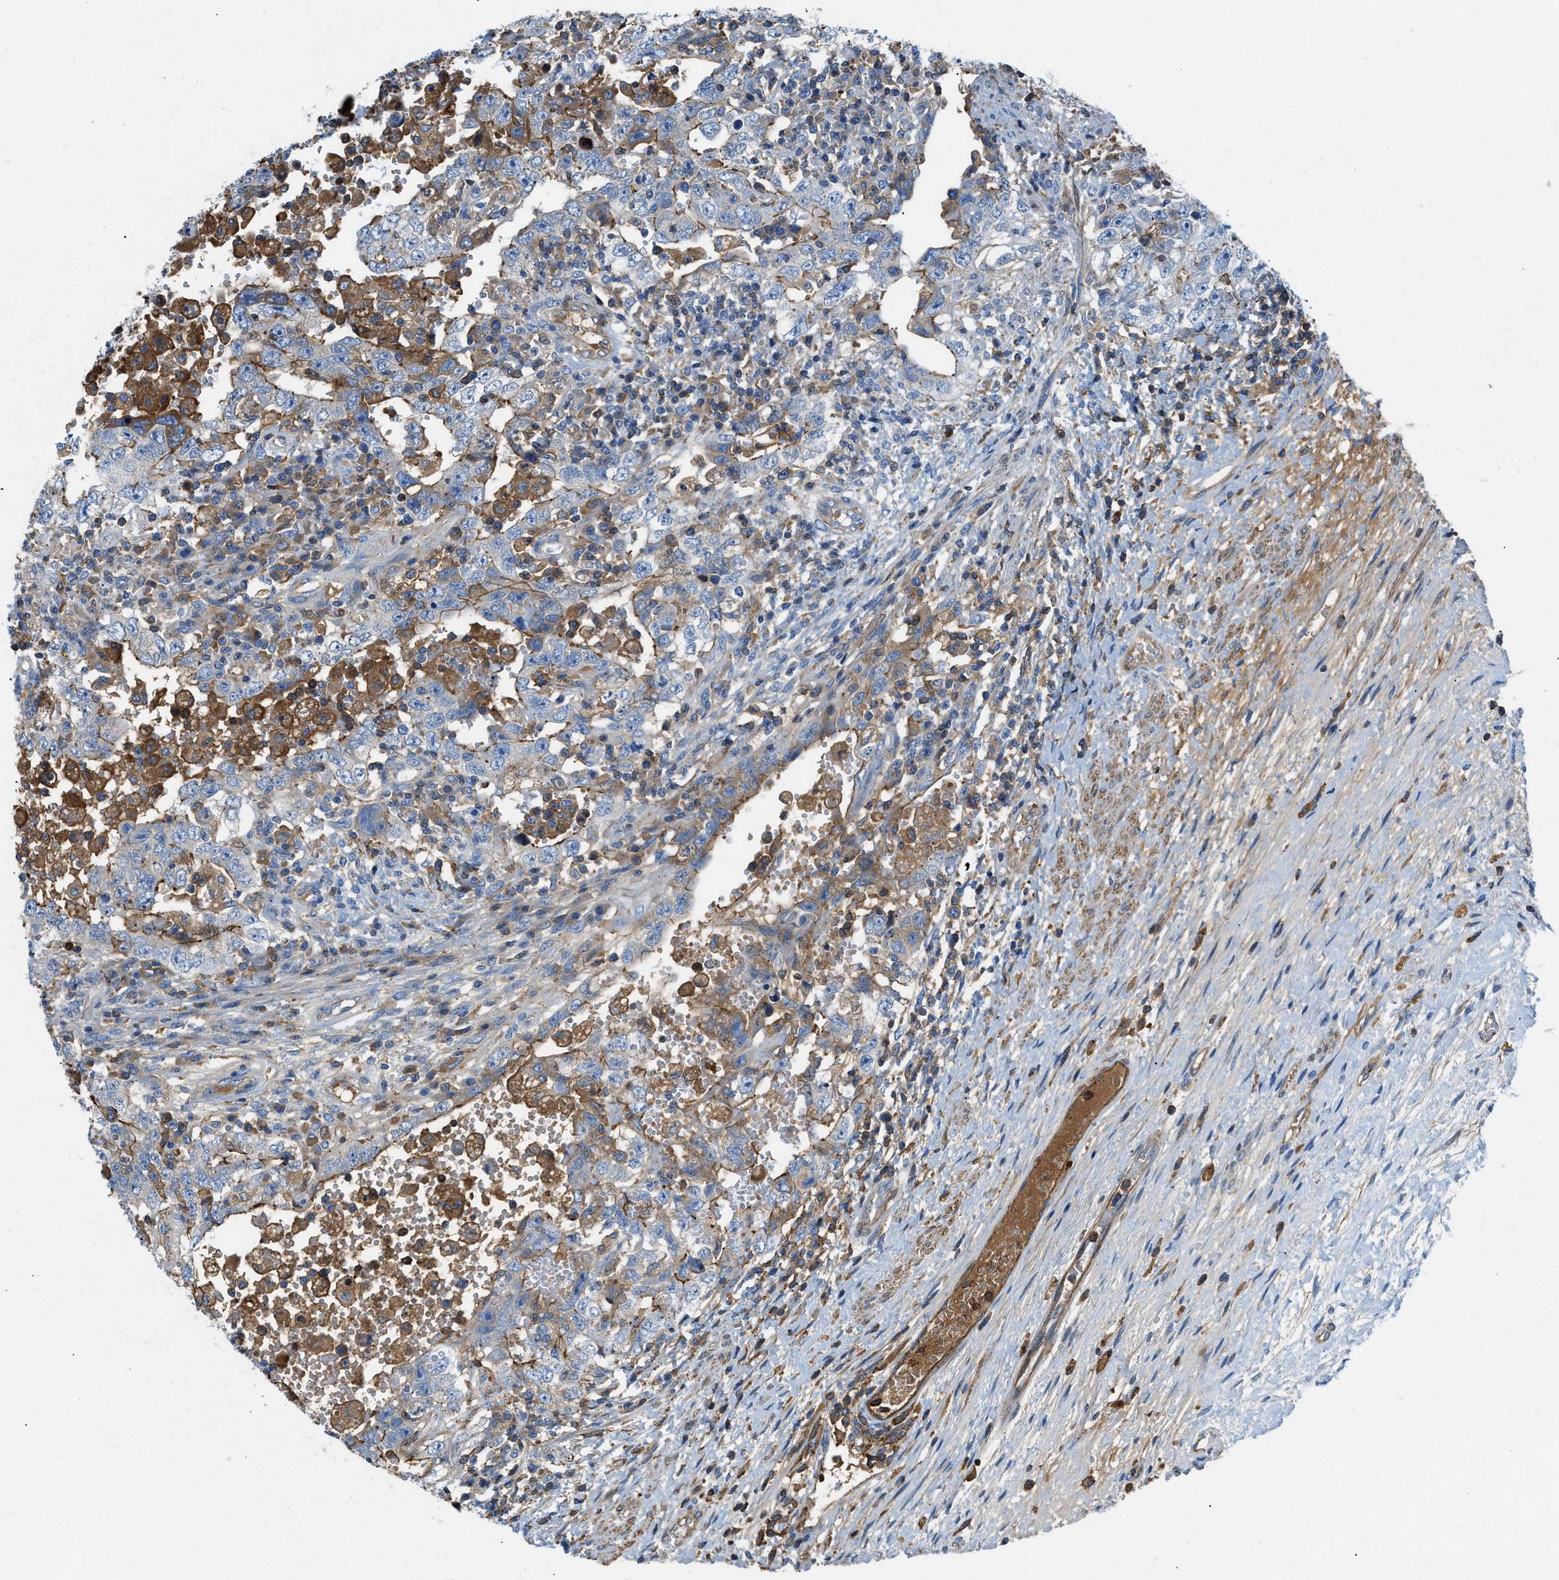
{"staining": {"intensity": "moderate", "quantity": "<25%", "location": "cytoplasmic/membranous"}, "tissue": "testis cancer", "cell_type": "Tumor cells", "image_type": "cancer", "snomed": [{"axis": "morphology", "description": "Carcinoma, Embryonal, NOS"}, {"axis": "topography", "description": "Testis"}], "caption": "Protein expression analysis of human embryonal carcinoma (testis) reveals moderate cytoplasmic/membranous expression in about <25% of tumor cells.", "gene": "ATP6V0D1", "patient": {"sex": "male", "age": 26}}